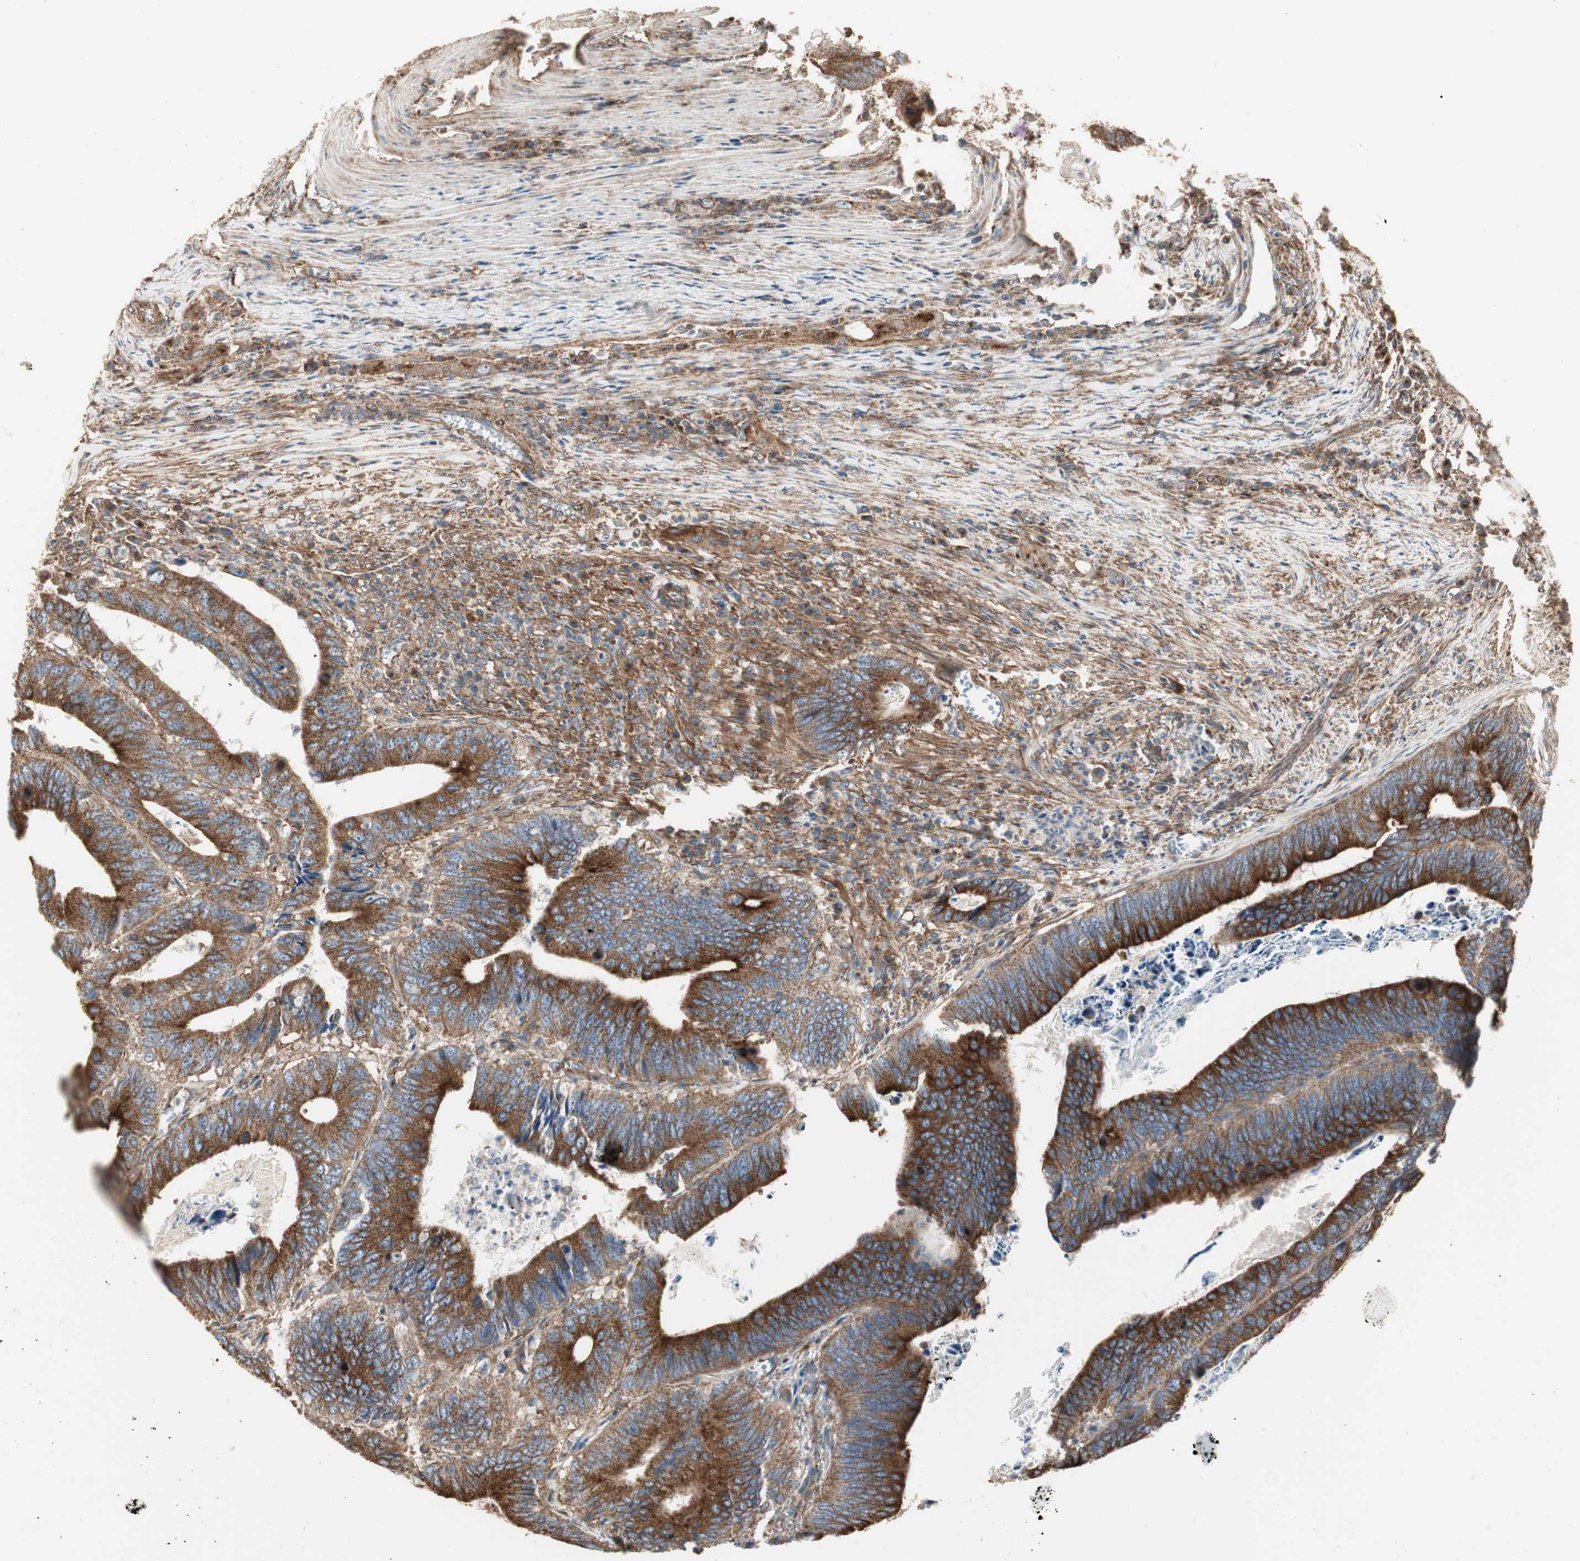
{"staining": {"intensity": "strong", "quantity": ">75%", "location": "cytoplasmic/membranous"}, "tissue": "colorectal cancer", "cell_type": "Tumor cells", "image_type": "cancer", "snomed": [{"axis": "morphology", "description": "Adenocarcinoma, NOS"}, {"axis": "topography", "description": "Colon"}], "caption": "Immunohistochemical staining of human colorectal cancer shows high levels of strong cytoplasmic/membranous staining in approximately >75% of tumor cells. (DAB (3,3'-diaminobenzidine) IHC with brightfield microscopy, high magnification).", "gene": "H6PD", "patient": {"sex": "male", "age": 72}}